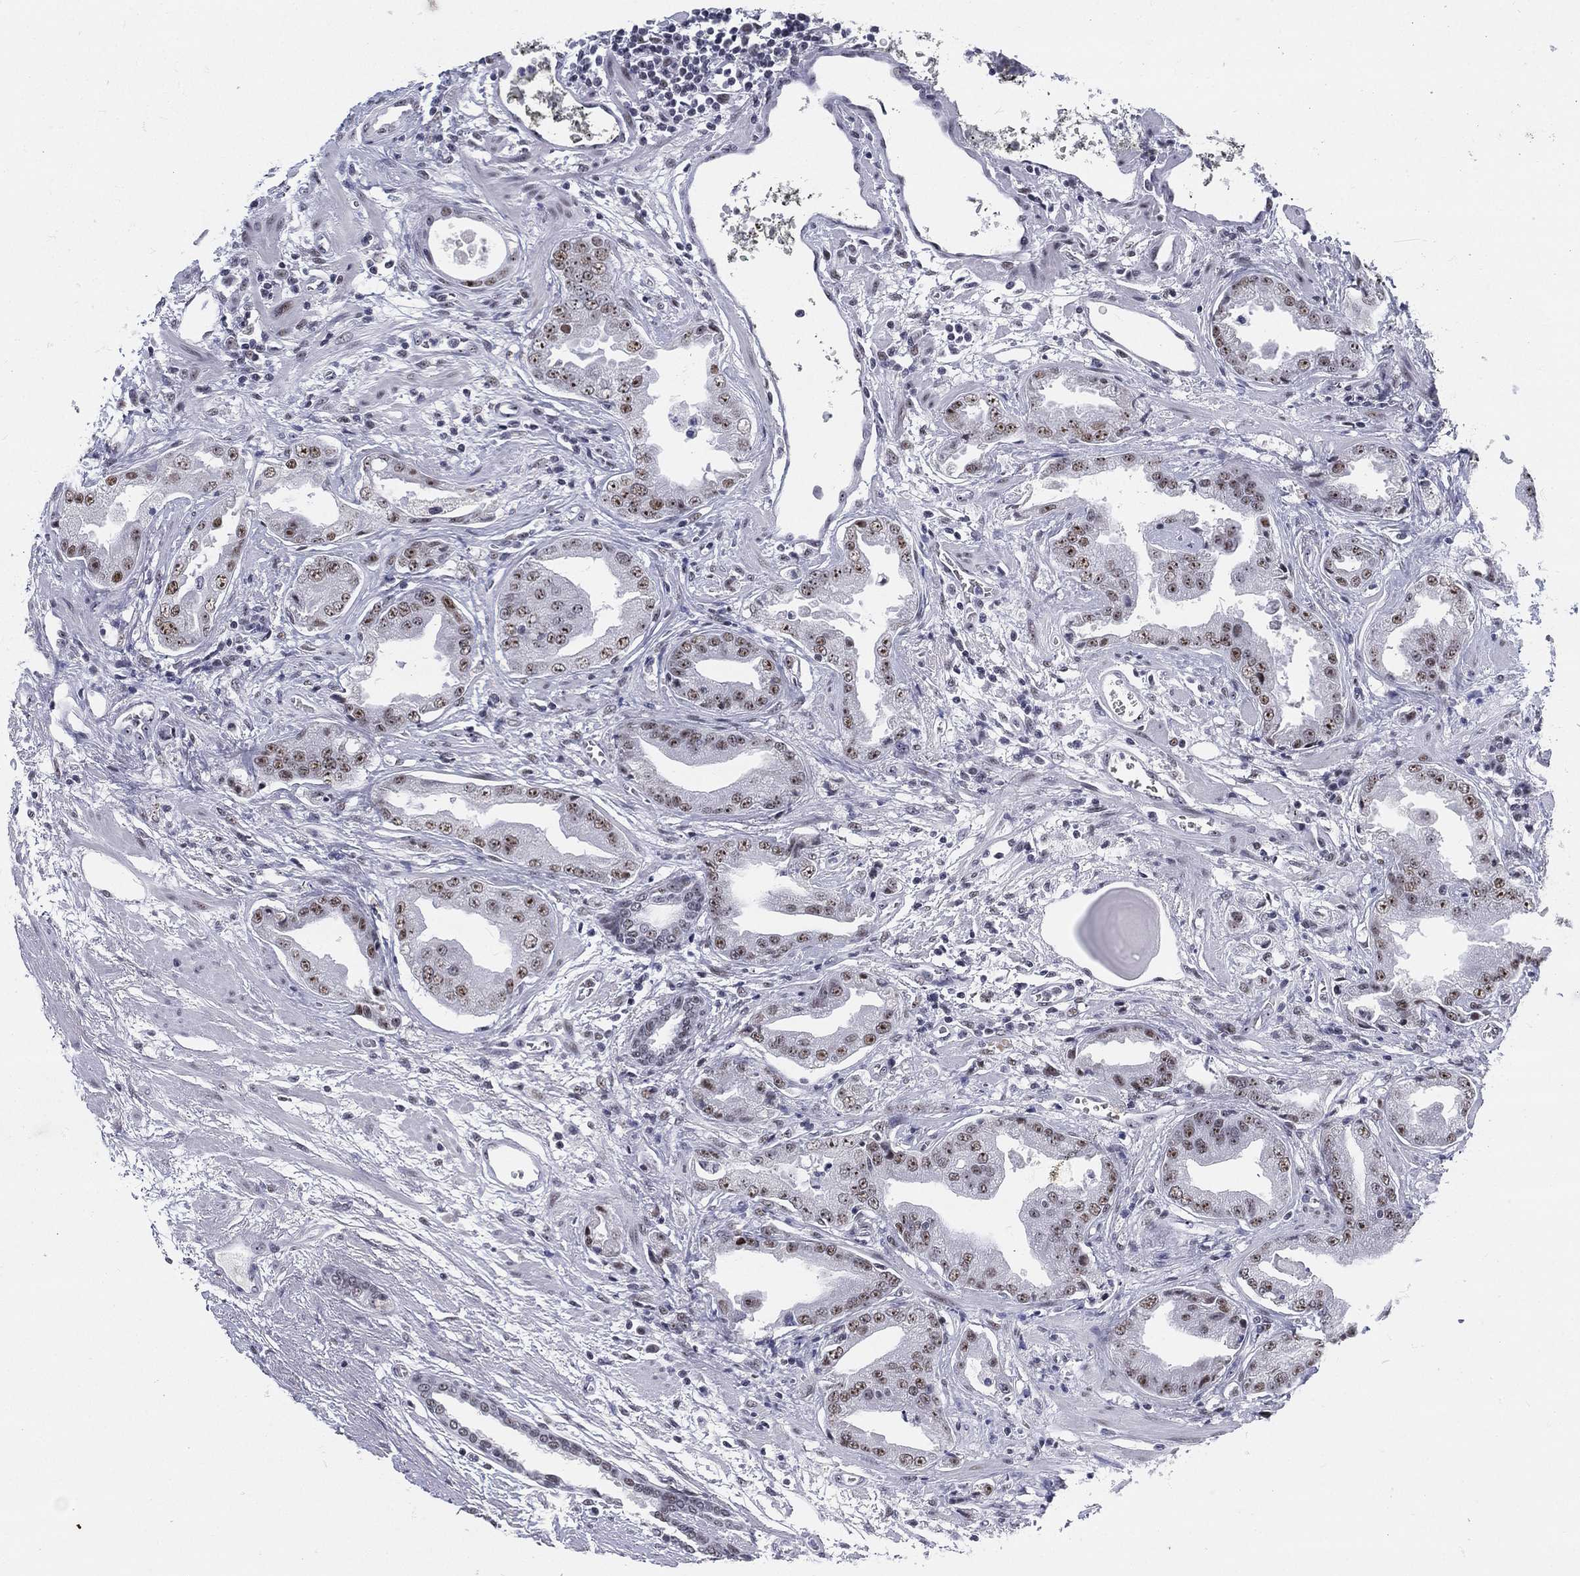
{"staining": {"intensity": "strong", "quantity": "25%-75%", "location": "nuclear"}, "tissue": "prostate cancer", "cell_type": "Tumor cells", "image_type": "cancer", "snomed": [{"axis": "morphology", "description": "Adenocarcinoma, Low grade"}, {"axis": "topography", "description": "Prostate"}], "caption": "A brown stain highlights strong nuclear expression of a protein in low-grade adenocarcinoma (prostate) tumor cells.", "gene": "MAPK8IP1", "patient": {"sex": "male", "age": 62}}